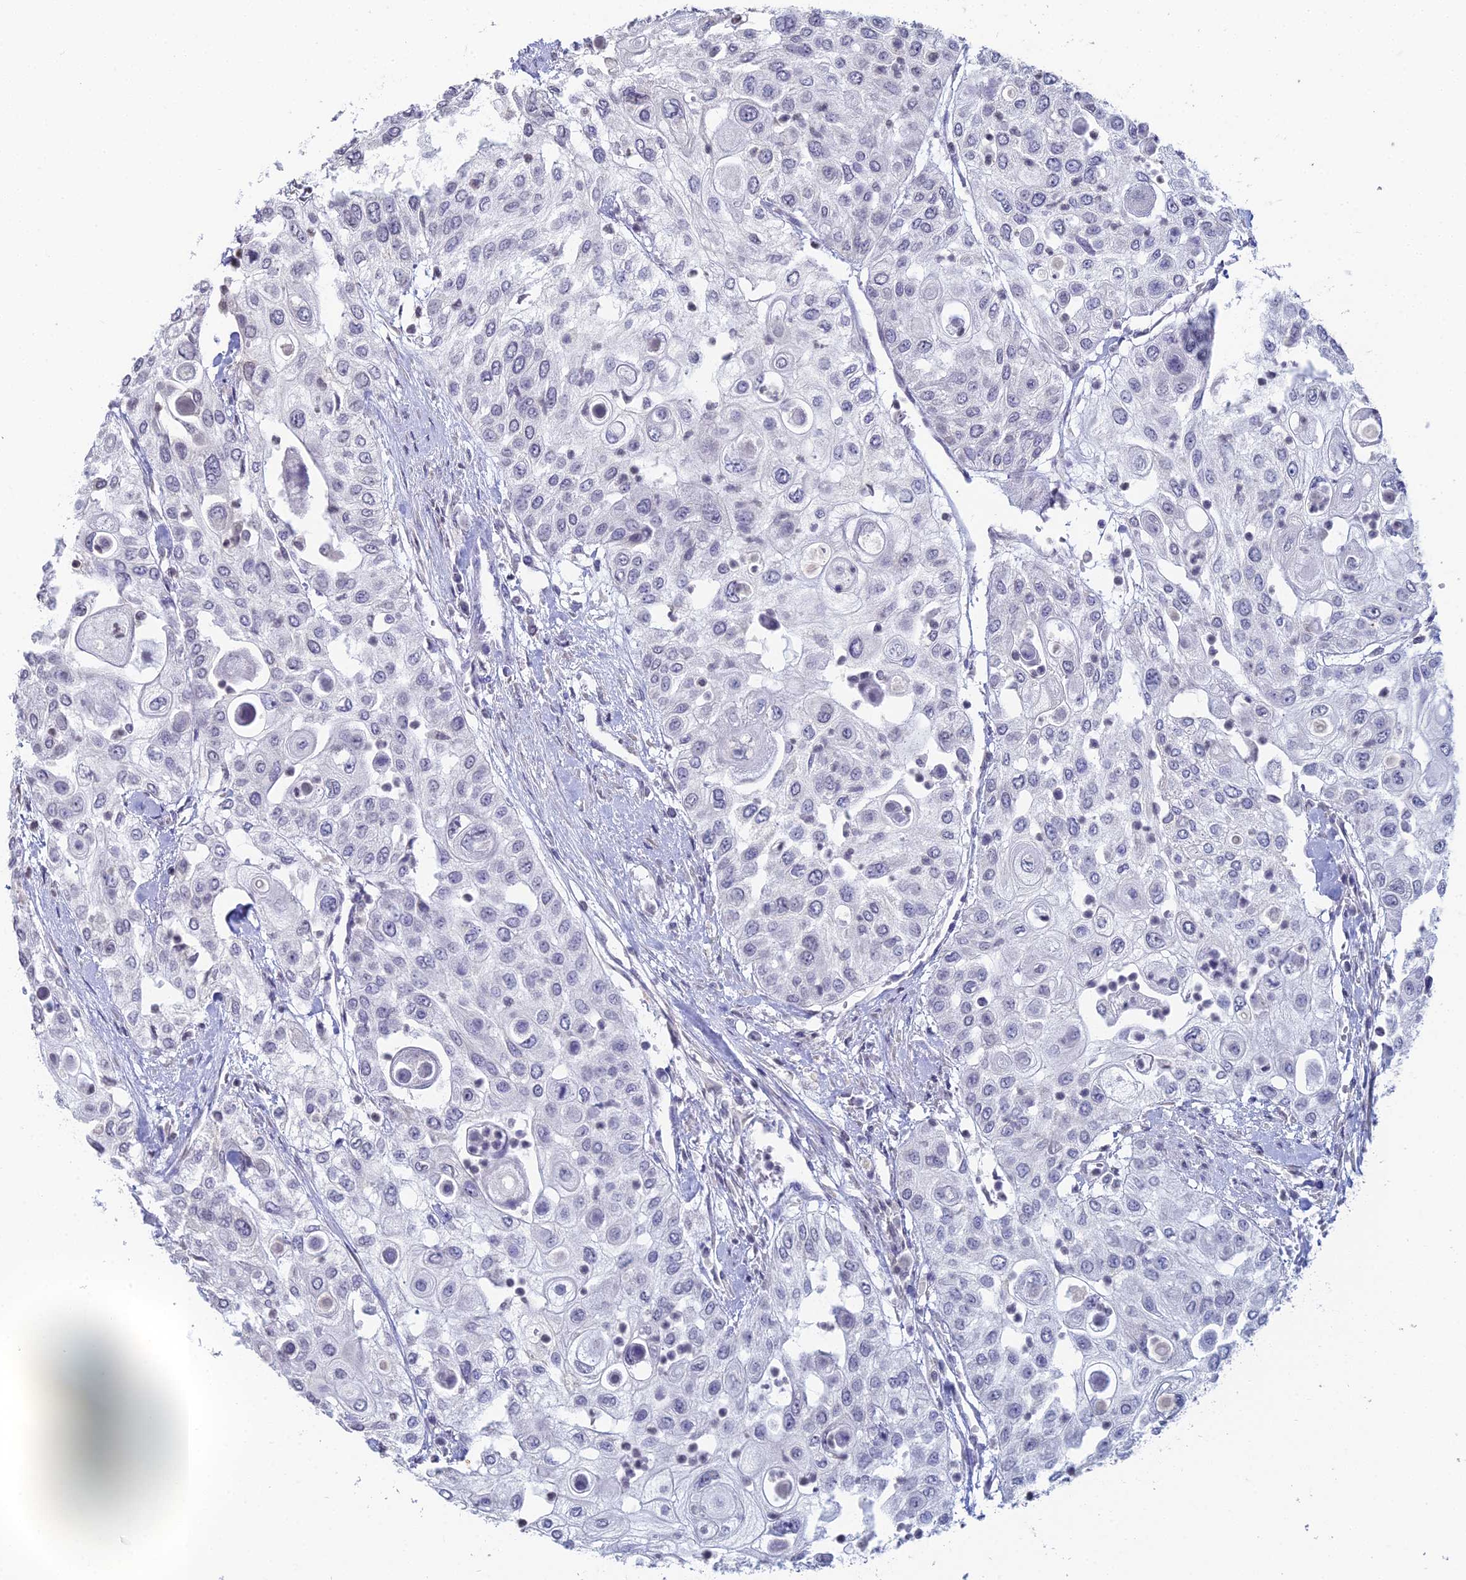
{"staining": {"intensity": "negative", "quantity": "none", "location": "none"}, "tissue": "urothelial cancer", "cell_type": "Tumor cells", "image_type": "cancer", "snomed": [{"axis": "morphology", "description": "Urothelial carcinoma, High grade"}, {"axis": "topography", "description": "Urinary bladder"}], "caption": "High power microscopy image of an immunohistochemistry image of urothelial cancer, revealing no significant positivity in tumor cells. Nuclei are stained in blue.", "gene": "PRR22", "patient": {"sex": "female", "age": 79}}